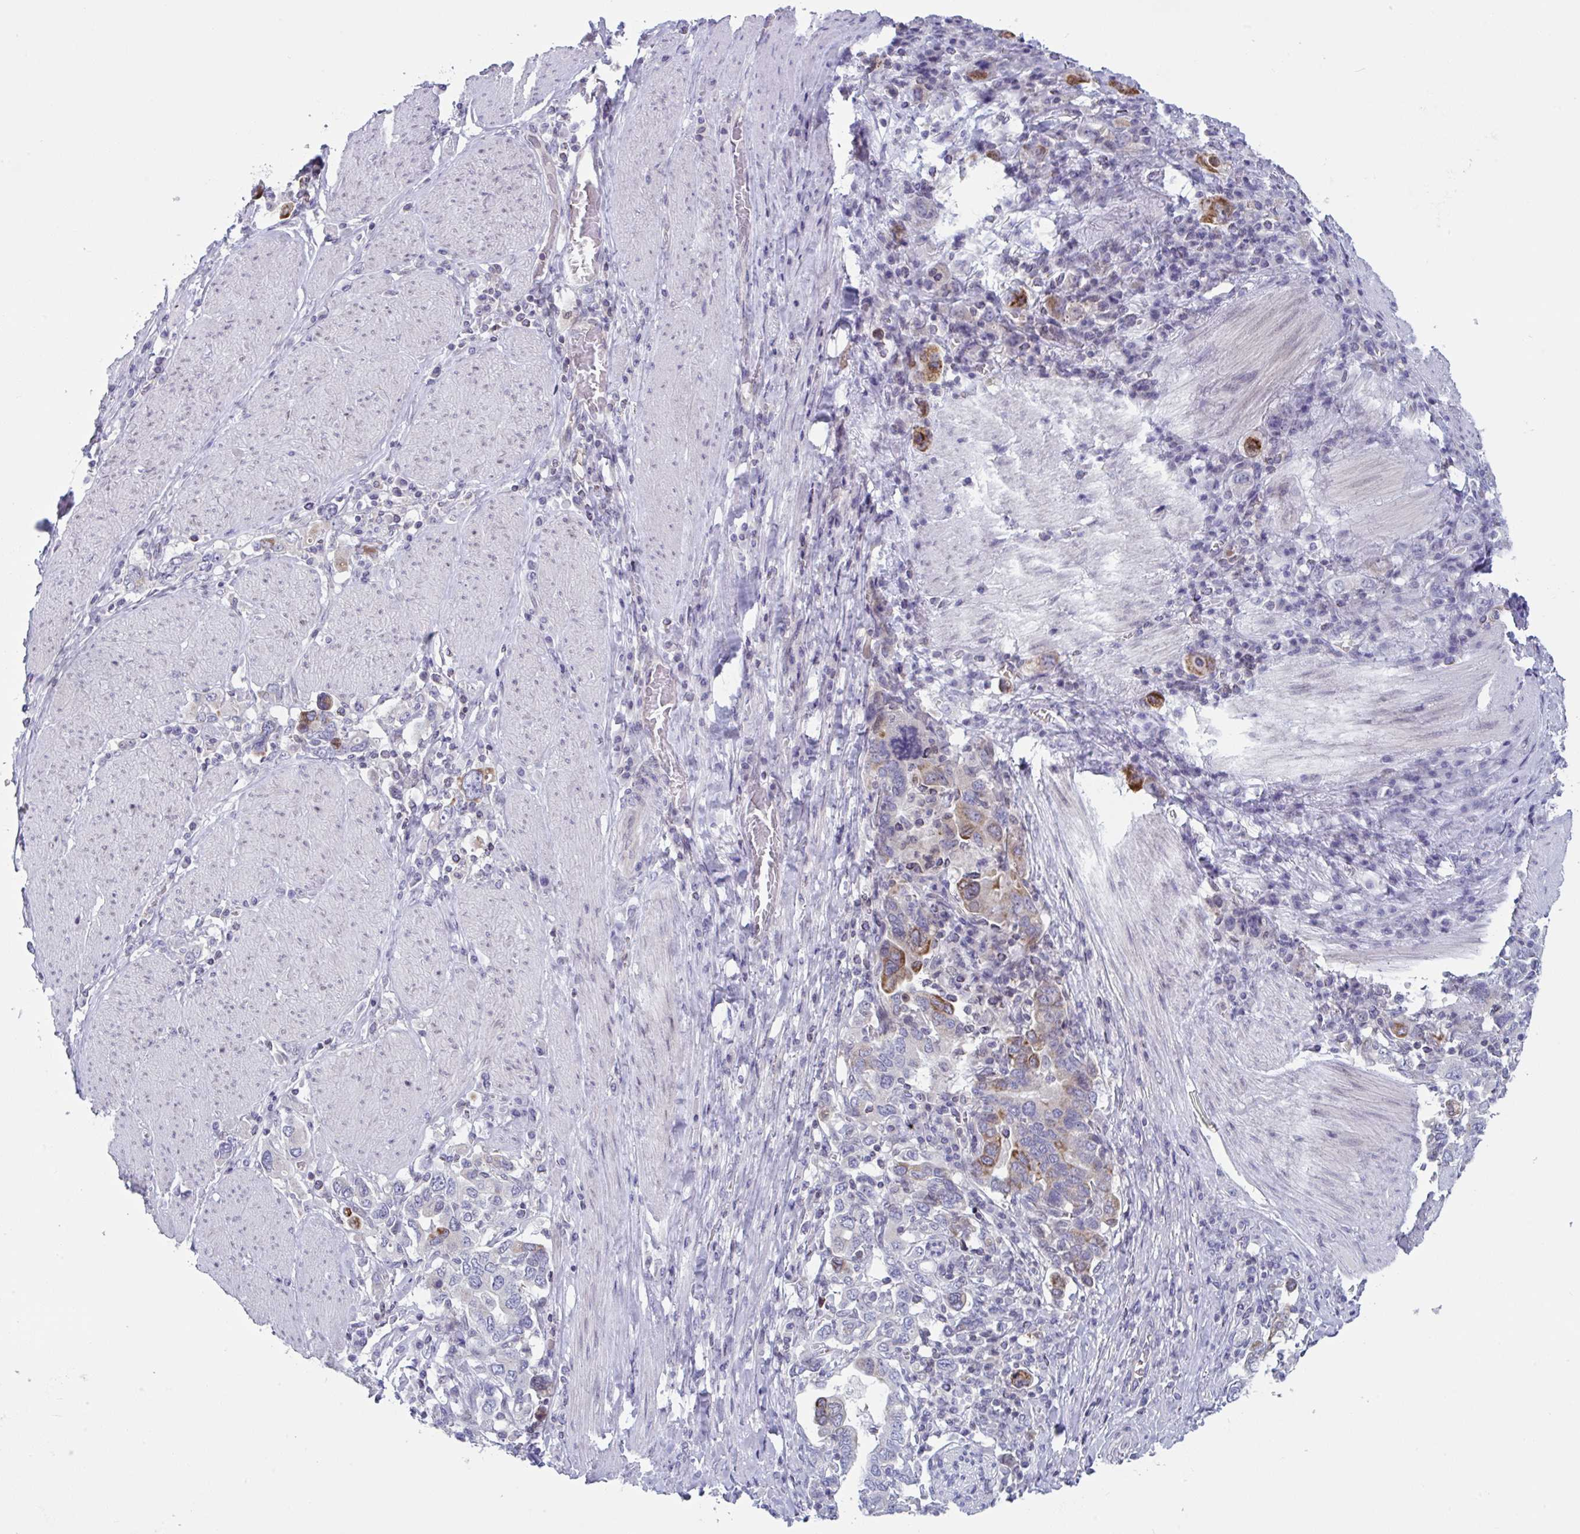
{"staining": {"intensity": "strong", "quantity": "<25%", "location": "cytoplasmic/membranous"}, "tissue": "stomach cancer", "cell_type": "Tumor cells", "image_type": "cancer", "snomed": [{"axis": "morphology", "description": "Adenocarcinoma, NOS"}, {"axis": "topography", "description": "Stomach, upper"}, {"axis": "topography", "description": "Stomach"}], "caption": "Immunohistochemistry of stomach cancer (adenocarcinoma) exhibits medium levels of strong cytoplasmic/membranous staining in approximately <25% of tumor cells.", "gene": "TANK", "patient": {"sex": "male", "age": 62}}